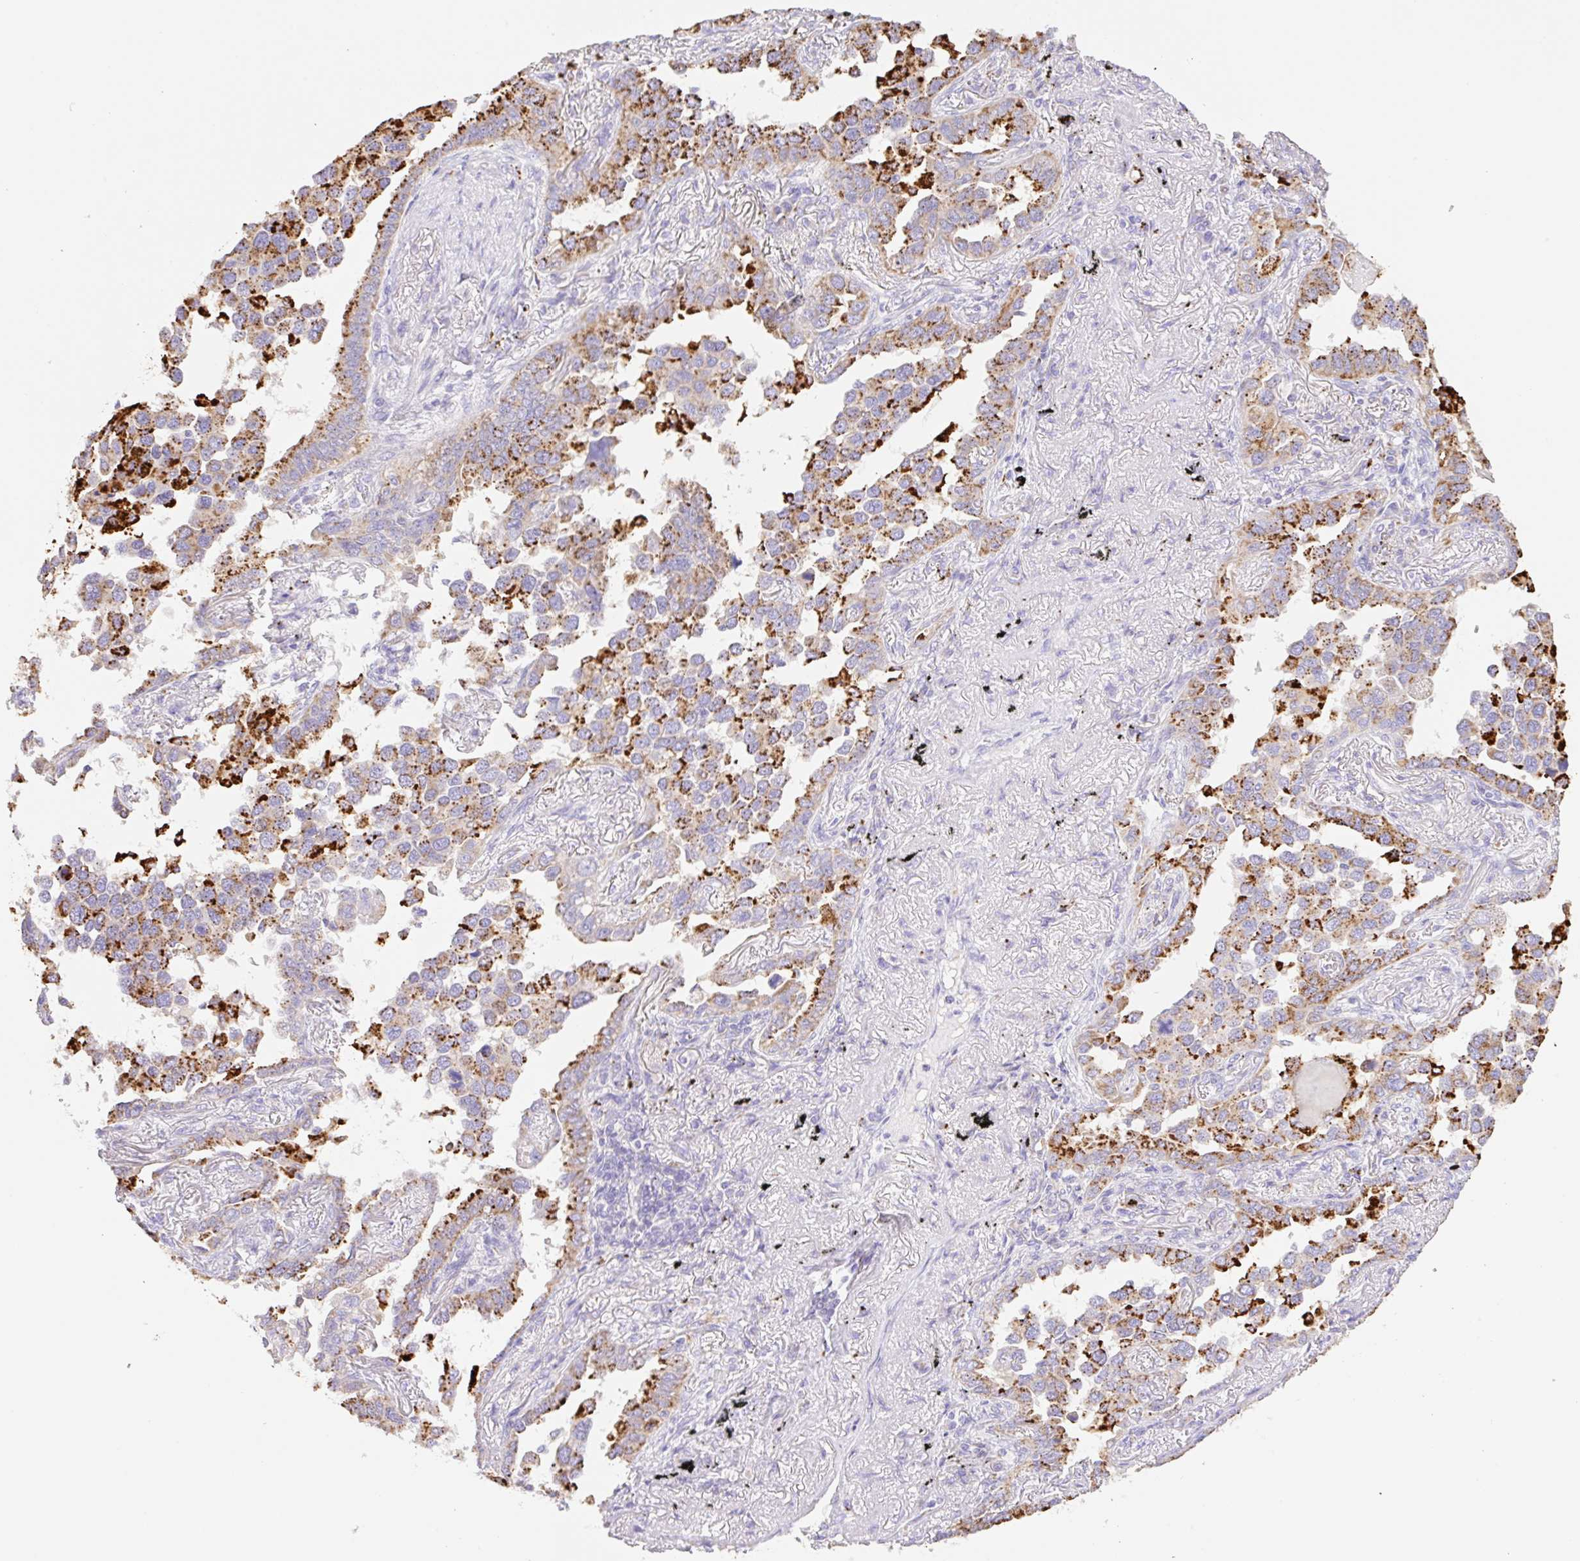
{"staining": {"intensity": "strong", "quantity": ">75%", "location": "cytoplasmic/membranous"}, "tissue": "lung cancer", "cell_type": "Tumor cells", "image_type": "cancer", "snomed": [{"axis": "morphology", "description": "Adenocarcinoma, NOS"}, {"axis": "topography", "description": "Lung"}], "caption": "DAB immunohistochemical staining of human adenocarcinoma (lung) displays strong cytoplasmic/membranous protein positivity in approximately >75% of tumor cells. (DAB (3,3'-diaminobenzidine) IHC, brown staining for protein, blue staining for nuclei).", "gene": "COPZ2", "patient": {"sex": "male", "age": 67}}